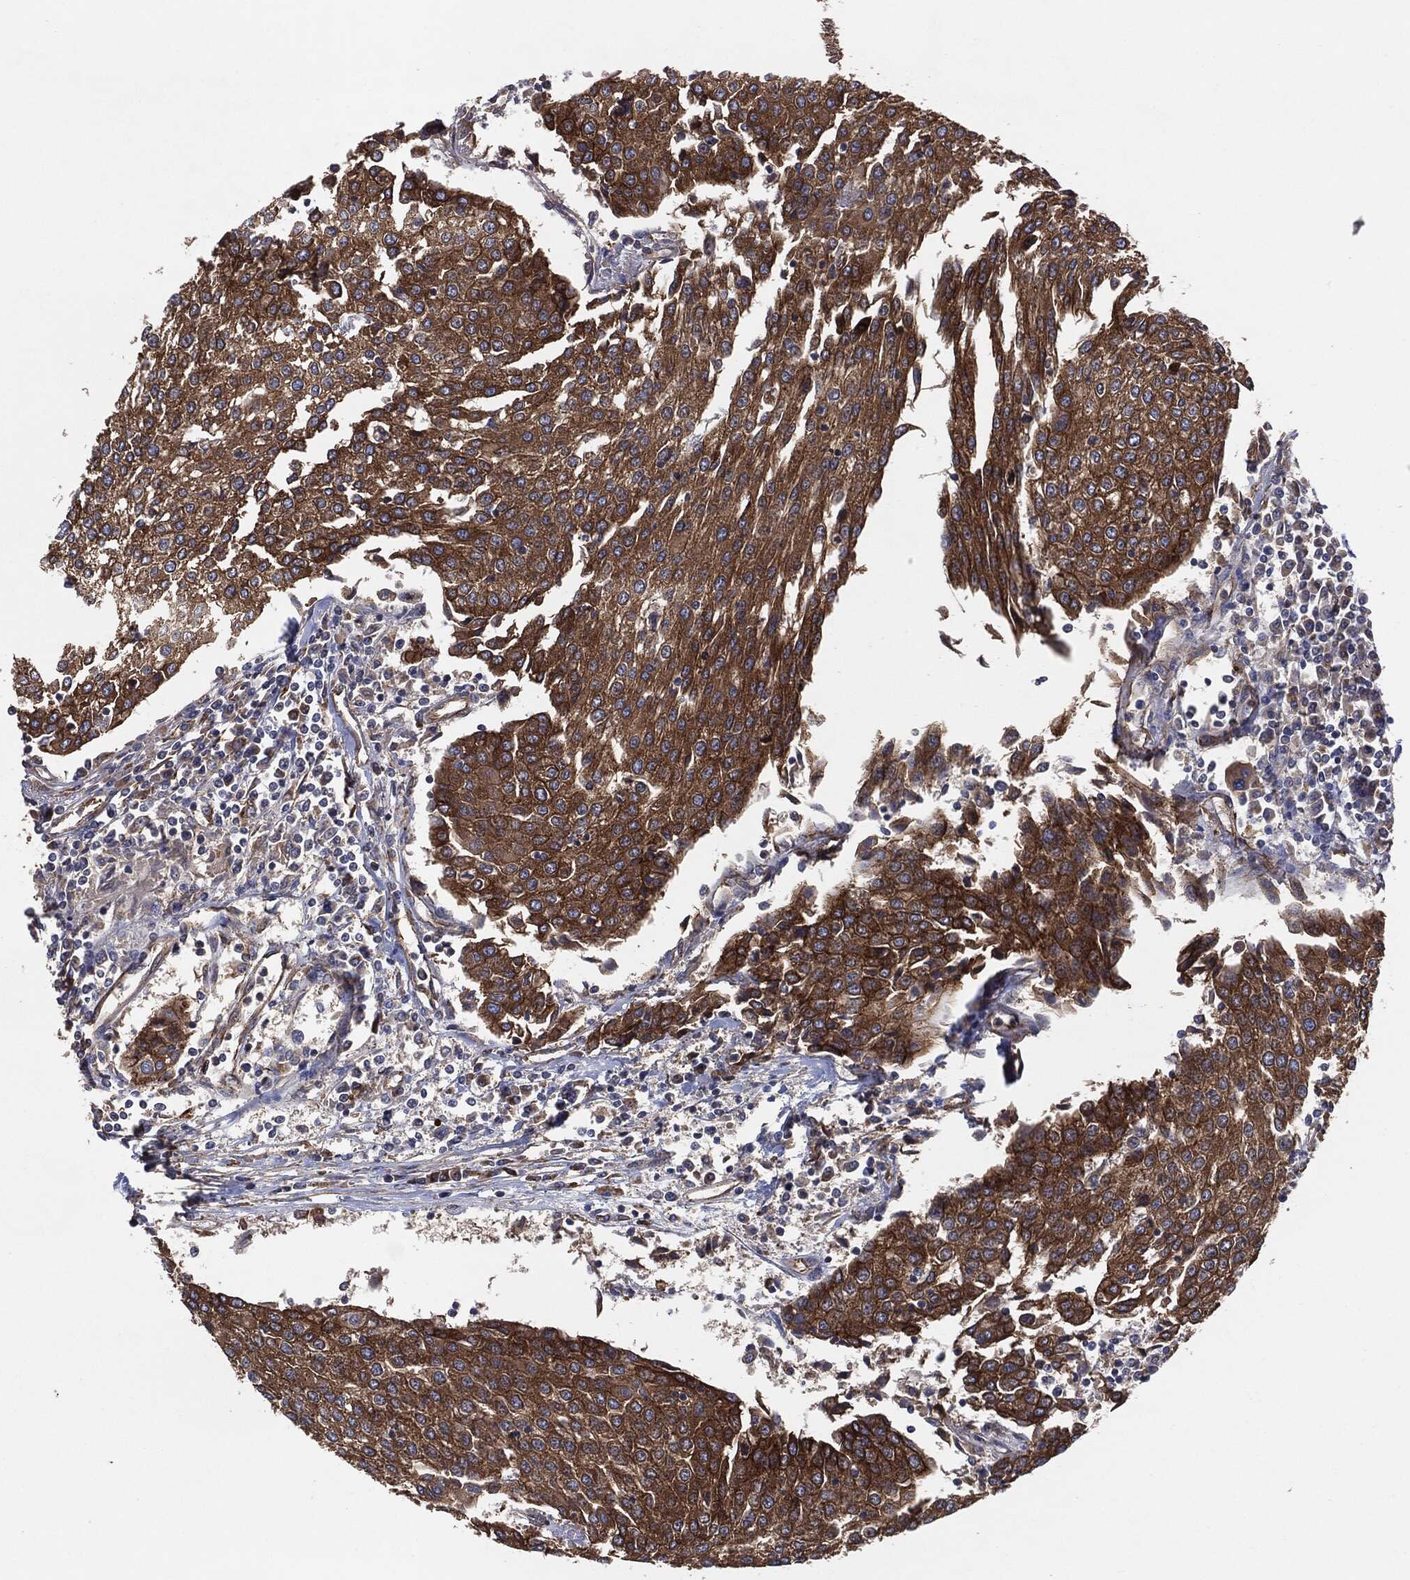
{"staining": {"intensity": "strong", "quantity": ">75%", "location": "cytoplasmic/membranous"}, "tissue": "urothelial cancer", "cell_type": "Tumor cells", "image_type": "cancer", "snomed": [{"axis": "morphology", "description": "Urothelial carcinoma, High grade"}, {"axis": "topography", "description": "Urinary bladder"}], "caption": "Immunohistochemical staining of human urothelial cancer displays high levels of strong cytoplasmic/membranous protein positivity in about >75% of tumor cells. The staining was performed using DAB, with brown indicating positive protein expression. Nuclei are stained blue with hematoxylin.", "gene": "CTNNA1", "patient": {"sex": "female", "age": 85}}